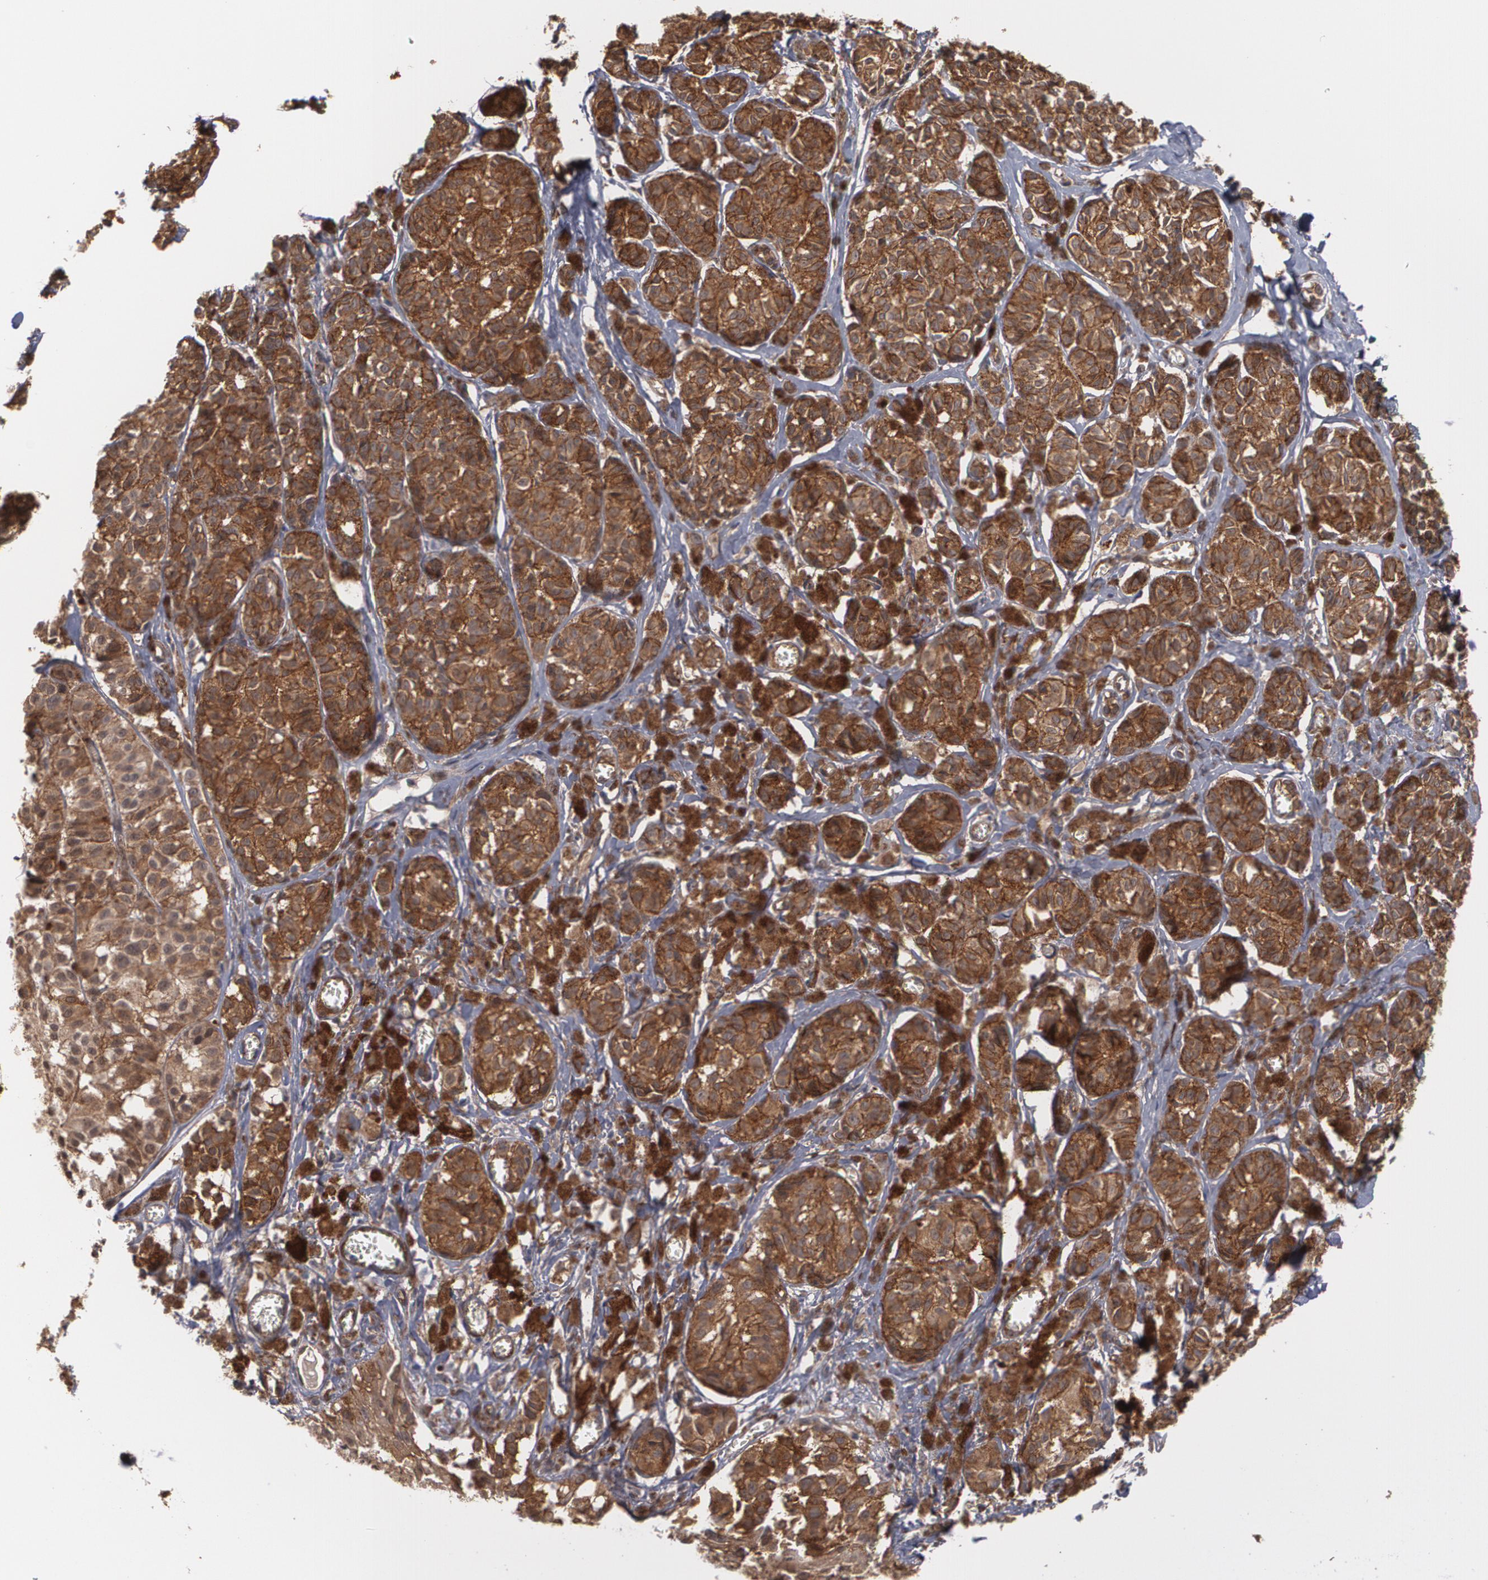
{"staining": {"intensity": "strong", "quantity": ">75%", "location": "cytoplasmic/membranous"}, "tissue": "melanoma", "cell_type": "Tumor cells", "image_type": "cancer", "snomed": [{"axis": "morphology", "description": "Malignant melanoma, NOS"}, {"axis": "topography", "description": "Skin"}], "caption": "Melanoma stained with immunohistochemistry shows strong cytoplasmic/membranous staining in approximately >75% of tumor cells.", "gene": "TJP1", "patient": {"sex": "male", "age": 76}}